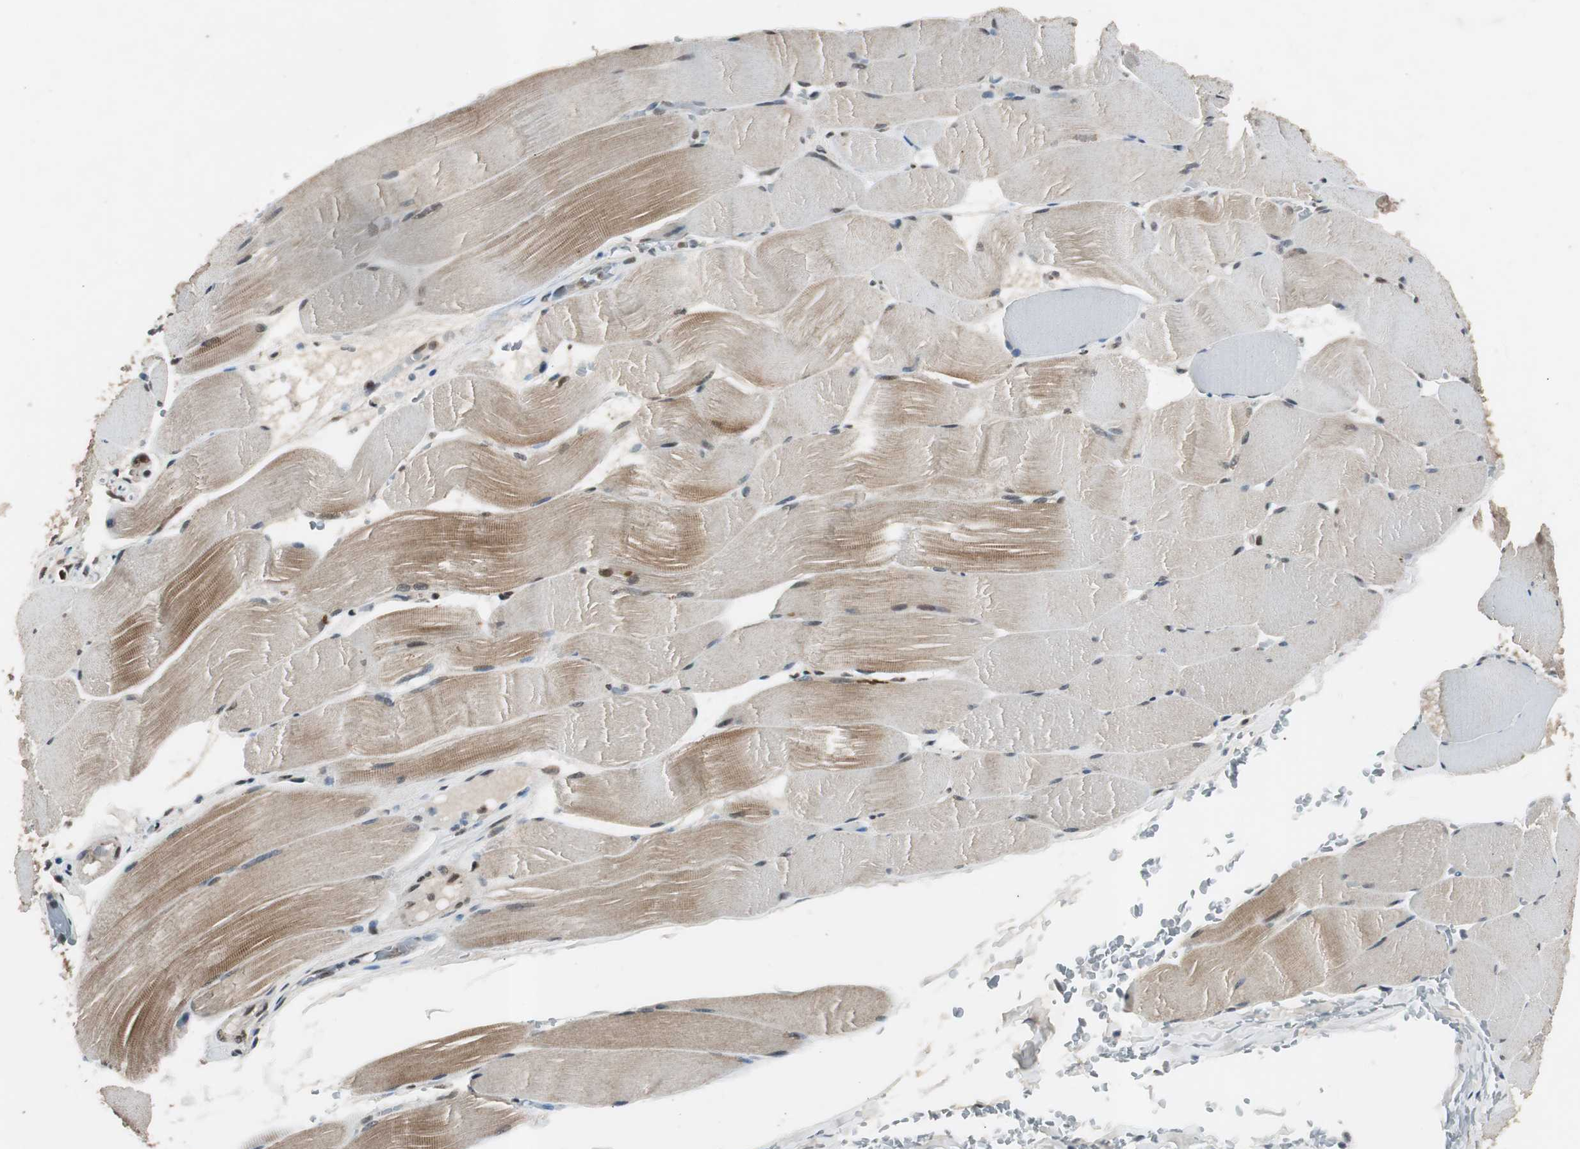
{"staining": {"intensity": "moderate", "quantity": ">75%", "location": "cytoplasmic/membranous"}, "tissue": "skeletal muscle", "cell_type": "Myocytes", "image_type": "normal", "snomed": [{"axis": "morphology", "description": "Normal tissue, NOS"}, {"axis": "topography", "description": "Skeletal muscle"}], "caption": "Moderate cytoplasmic/membranous positivity for a protein is identified in about >75% of myocytes of normal skeletal muscle using immunohistochemistry (IHC).", "gene": "BOLA1", "patient": {"sex": "male", "age": 62}}